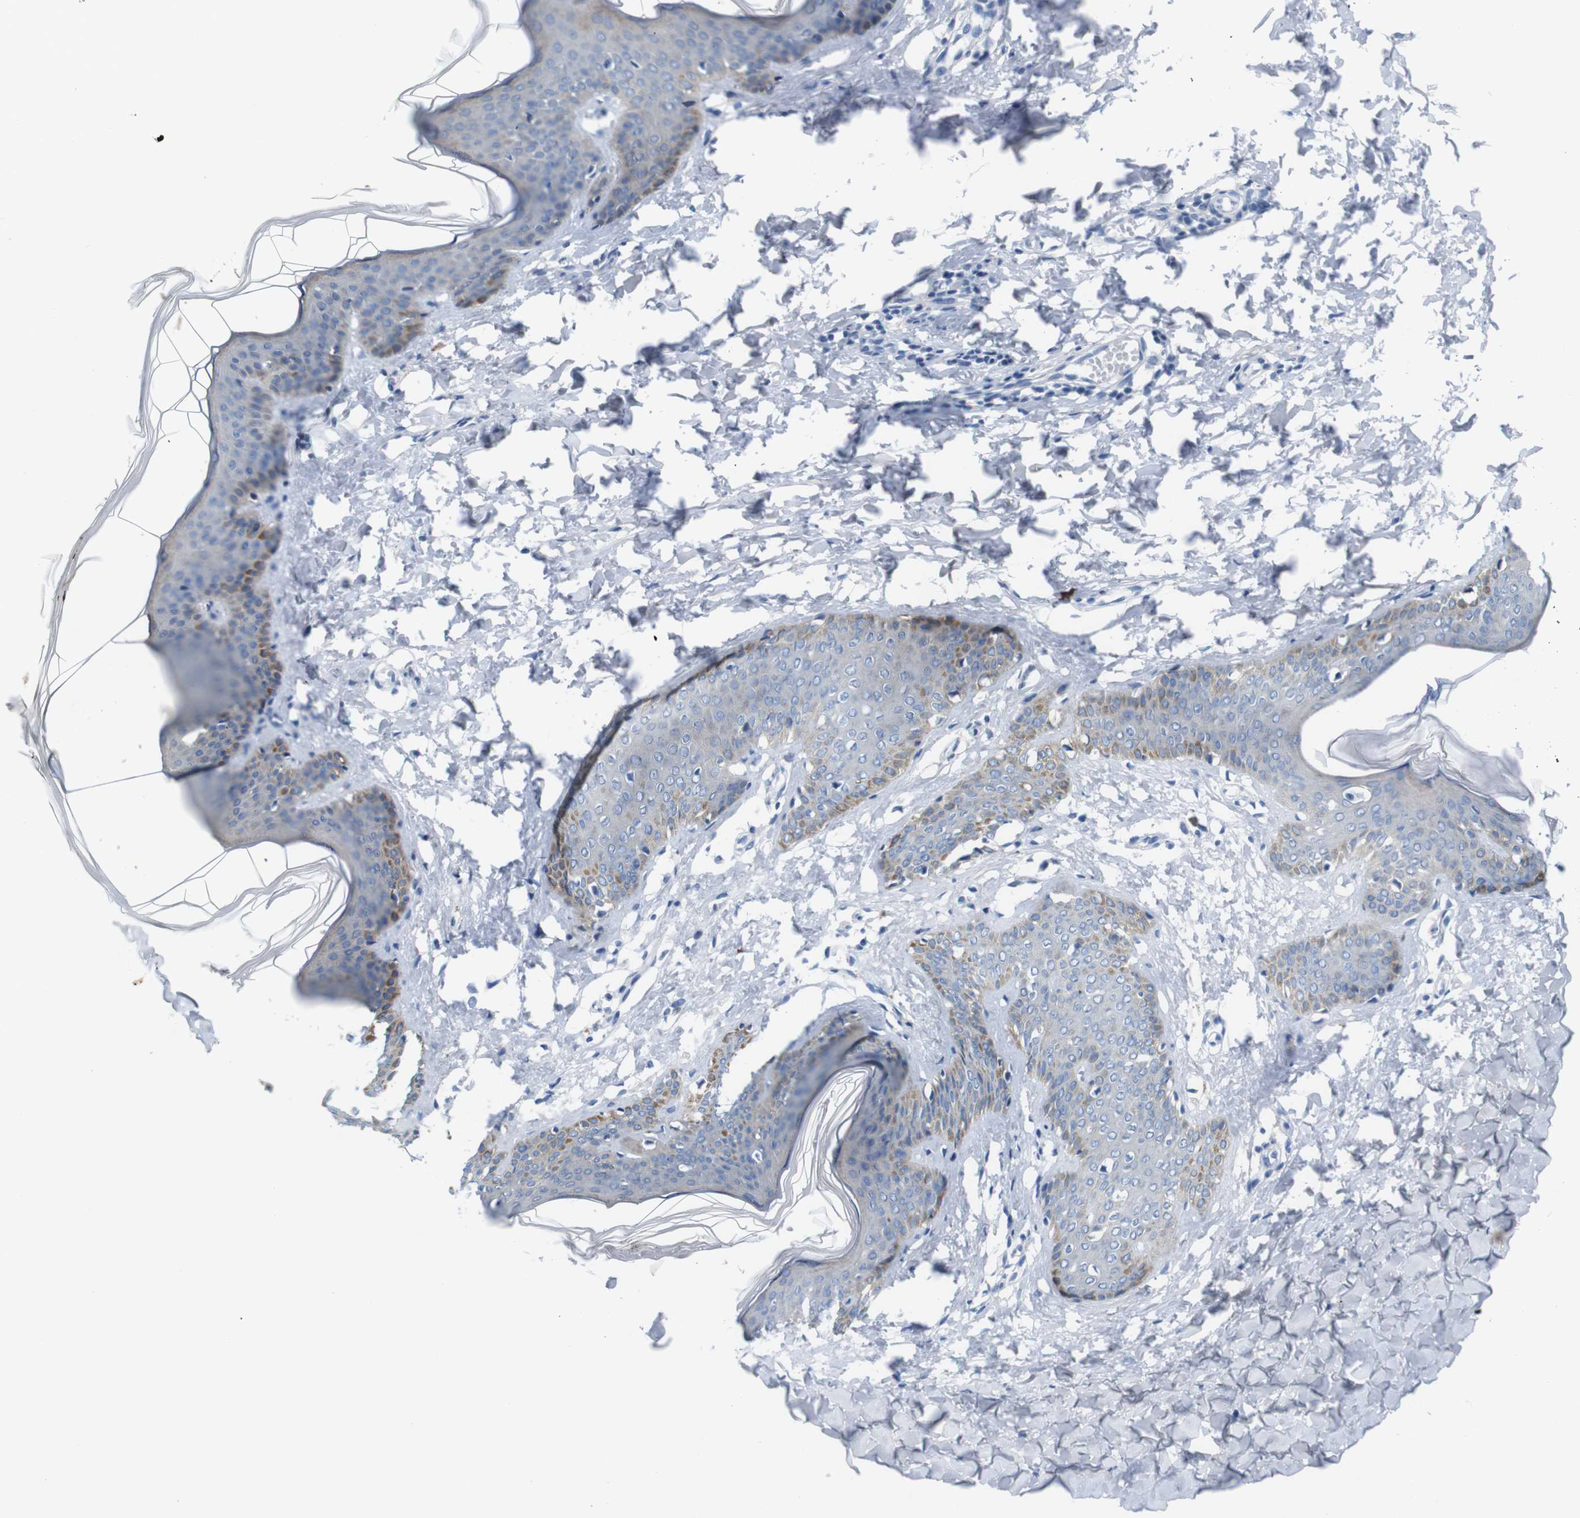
{"staining": {"intensity": "negative", "quantity": "none", "location": "none"}, "tissue": "skin", "cell_type": "Fibroblasts", "image_type": "normal", "snomed": [{"axis": "morphology", "description": "Normal tissue, NOS"}, {"axis": "topography", "description": "Skin"}], "caption": "There is no significant expression in fibroblasts of skin. The staining is performed using DAB (3,3'-diaminobenzidine) brown chromogen with nuclei counter-stained in using hematoxylin.", "gene": "ANK3", "patient": {"sex": "female", "age": 17}}